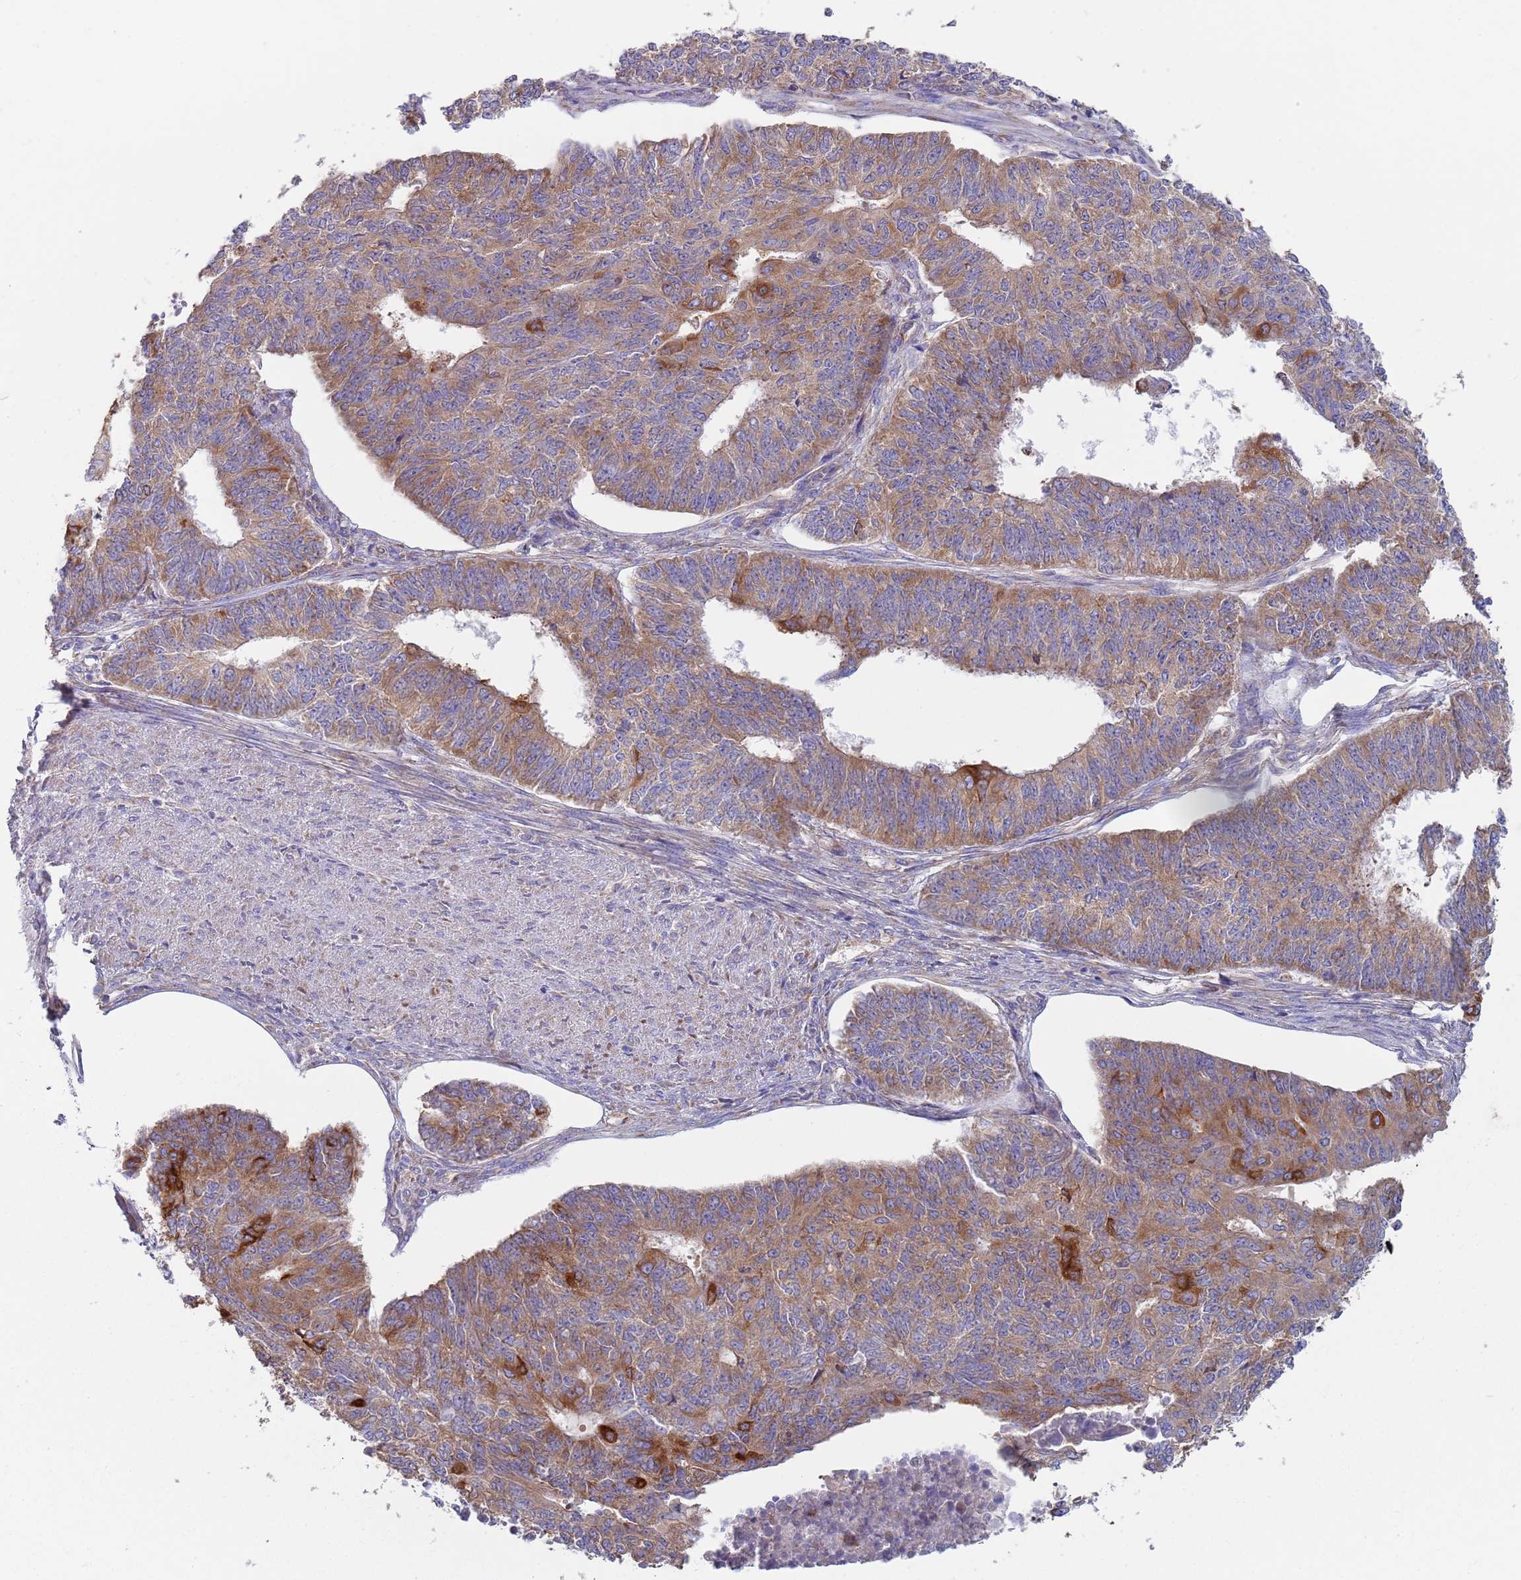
{"staining": {"intensity": "moderate", "quantity": ">75%", "location": "cytoplasmic/membranous"}, "tissue": "endometrial cancer", "cell_type": "Tumor cells", "image_type": "cancer", "snomed": [{"axis": "morphology", "description": "Adenocarcinoma, NOS"}, {"axis": "topography", "description": "Endometrium"}], "caption": "DAB (3,3'-diaminobenzidine) immunohistochemical staining of endometrial cancer exhibits moderate cytoplasmic/membranous protein staining in about >75% of tumor cells.", "gene": "ZNF844", "patient": {"sex": "female", "age": 32}}